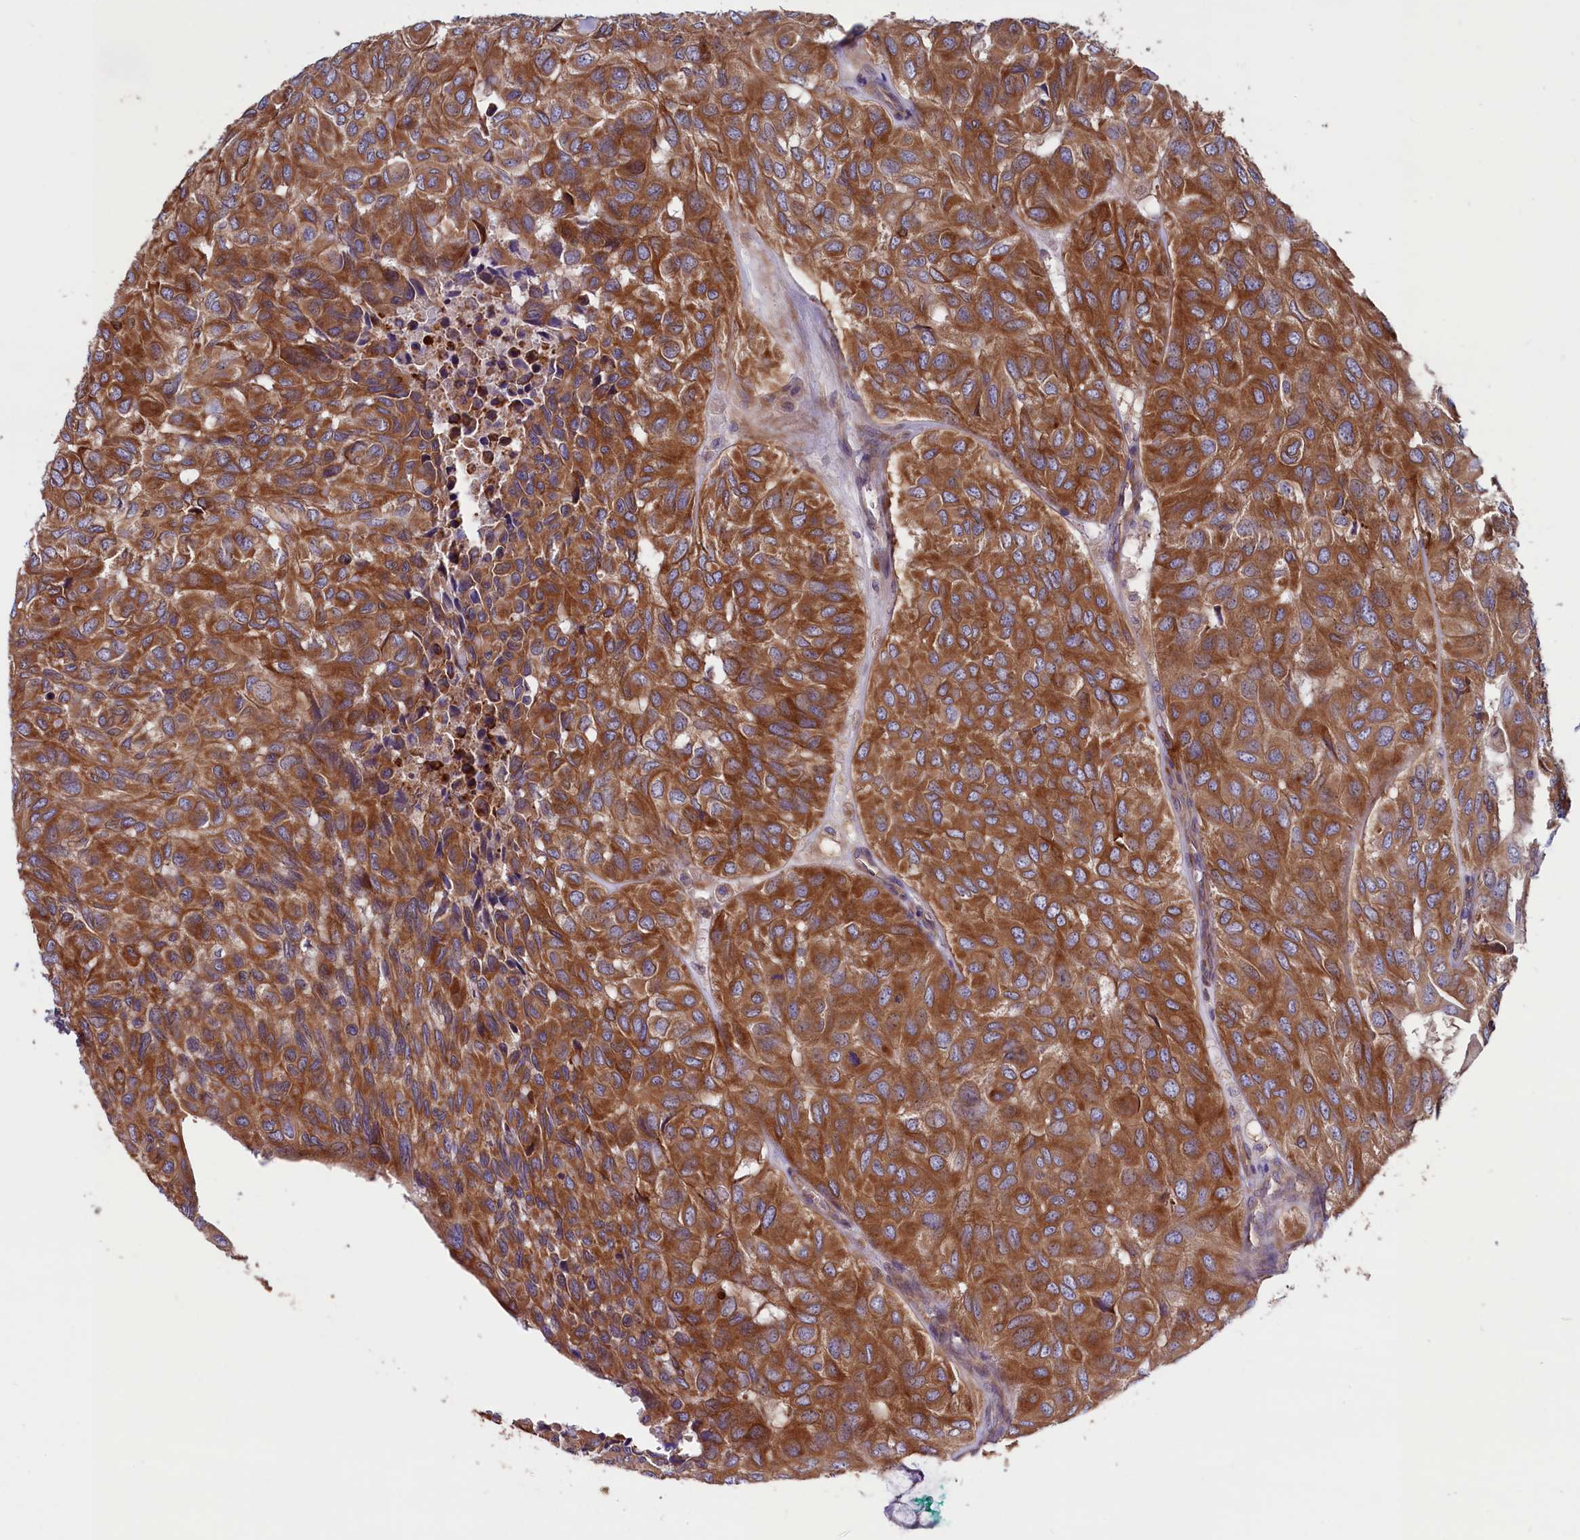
{"staining": {"intensity": "strong", "quantity": ">75%", "location": "cytoplasmic/membranous"}, "tissue": "head and neck cancer", "cell_type": "Tumor cells", "image_type": "cancer", "snomed": [{"axis": "morphology", "description": "Adenocarcinoma, NOS"}, {"axis": "topography", "description": "Salivary gland, NOS"}, {"axis": "topography", "description": "Head-Neck"}], "caption": "Immunohistochemistry (IHC) (DAB (3,3'-diaminobenzidine)) staining of adenocarcinoma (head and neck) shows strong cytoplasmic/membranous protein positivity in about >75% of tumor cells.", "gene": "GPR108", "patient": {"sex": "female", "age": 76}}